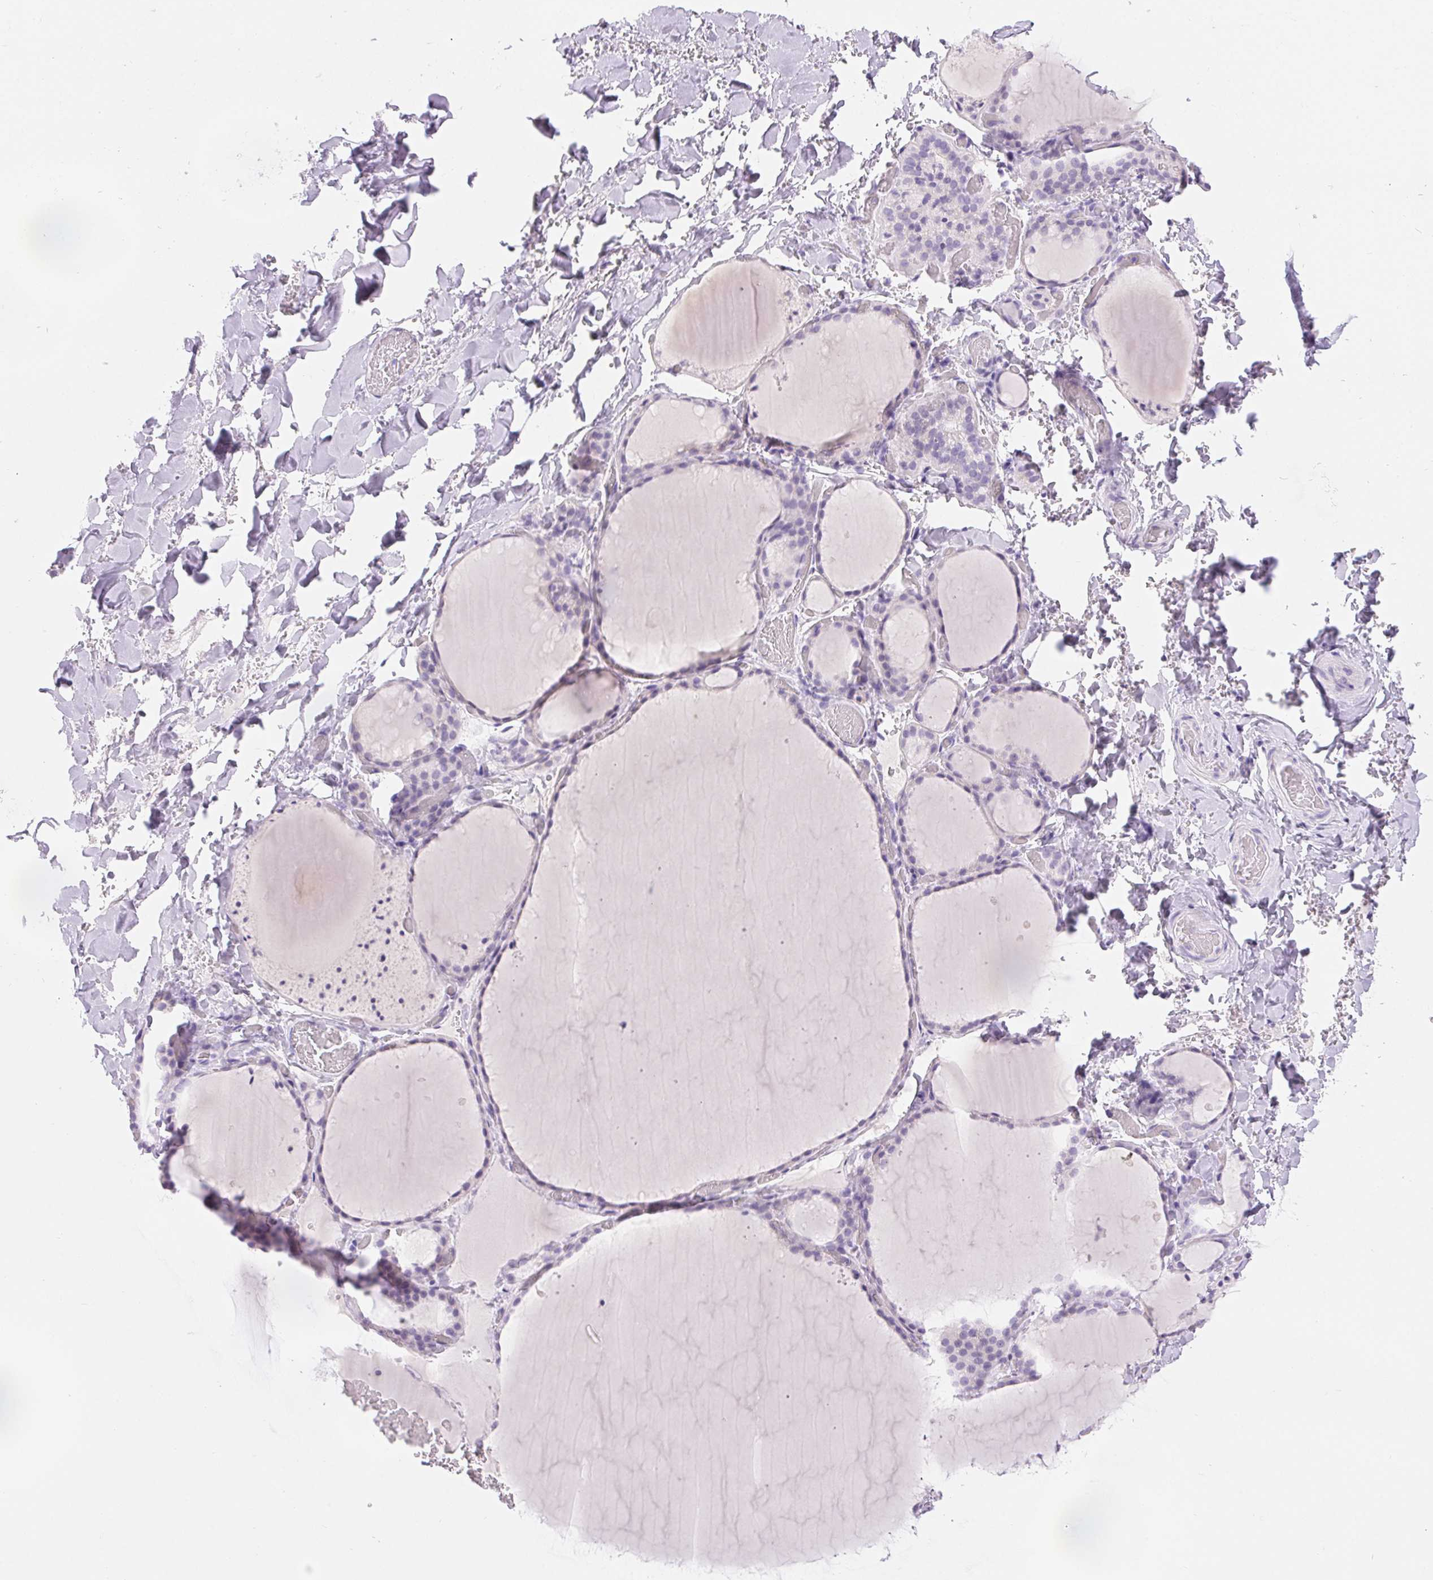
{"staining": {"intensity": "negative", "quantity": "none", "location": "none"}, "tissue": "thyroid gland", "cell_type": "Glandular cells", "image_type": "normal", "snomed": [{"axis": "morphology", "description": "Normal tissue, NOS"}, {"axis": "topography", "description": "Thyroid gland"}], "caption": "Glandular cells show no significant protein positivity in unremarkable thyroid gland. Brightfield microscopy of IHC stained with DAB (brown) and hematoxylin (blue), captured at high magnification.", "gene": "CLDN16", "patient": {"sex": "female", "age": 36}}